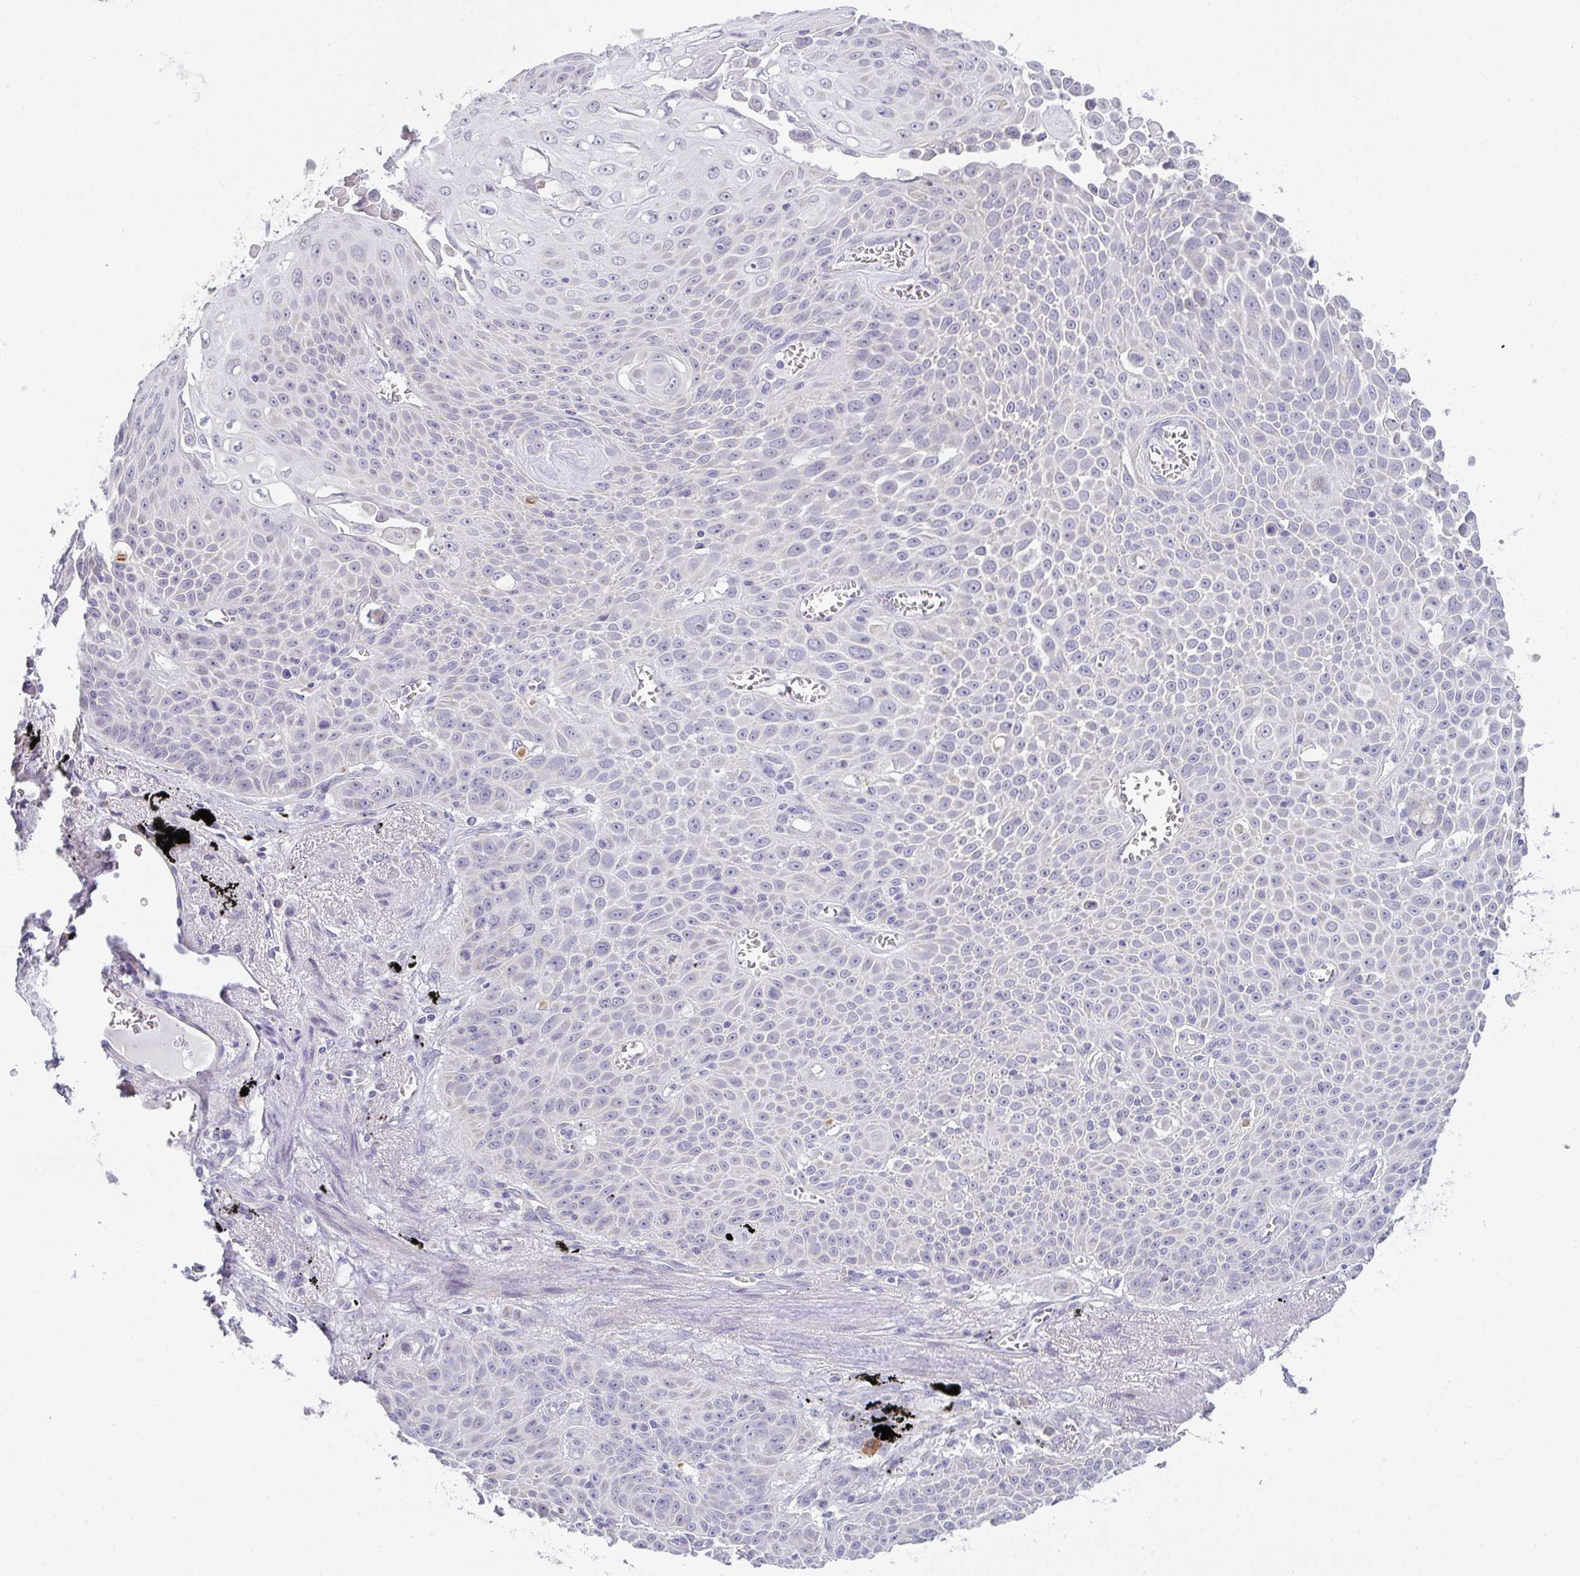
{"staining": {"intensity": "weak", "quantity": "<25%", "location": "cytoplasmic/membranous"}, "tissue": "lung cancer", "cell_type": "Tumor cells", "image_type": "cancer", "snomed": [{"axis": "morphology", "description": "Squamous cell carcinoma, NOS"}, {"axis": "morphology", "description": "Squamous cell carcinoma, metastatic, NOS"}, {"axis": "topography", "description": "Lymph node"}, {"axis": "topography", "description": "Lung"}], "caption": "An immunohistochemistry image of lung cancer (squamous cell carcinoma) is shown. There is no staining in tumor cells of lung cancer (squamous cell carcinoma).", "gene": "CACNA1S", "patient": {"sex": "female", "age": 62}}